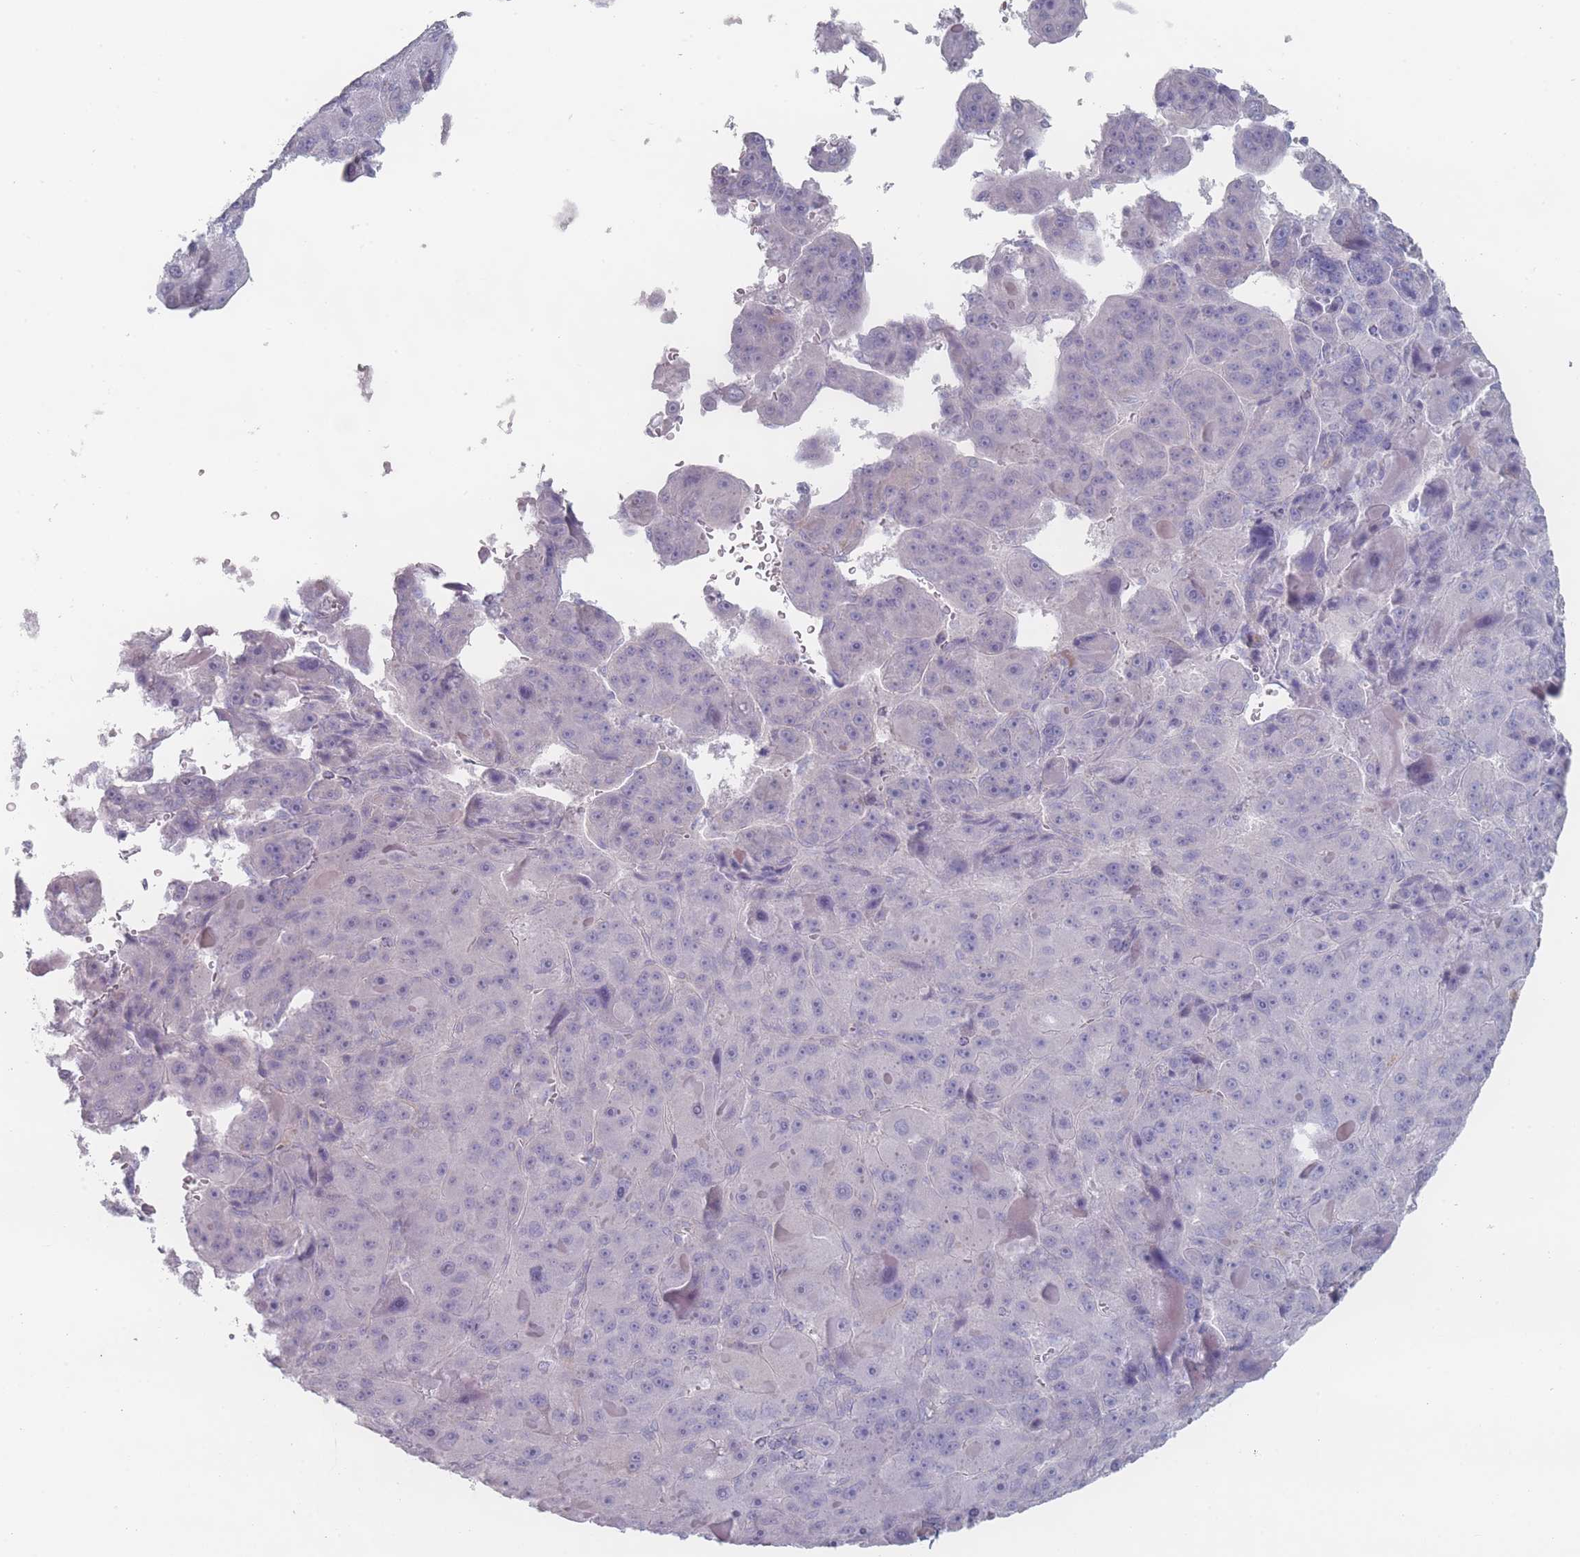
{"staining": {"intensity": "negative", "quantity": "none", "location": "none"}, "tissue": "liver cancer", "cell_type": "Tumor cells", "image_type": "cancer", "snomed": [{"axis": "morphology", "description": "Carcinoma, Hepatocellular, NOS"}, {"axis": "topography", "description": "Liver"}], "caption": "Tumor cells show no significant staining in liver hepatocellular carcinoma.", "gene": "RNF4", "patient": {"sex": "male", "age": 76}}